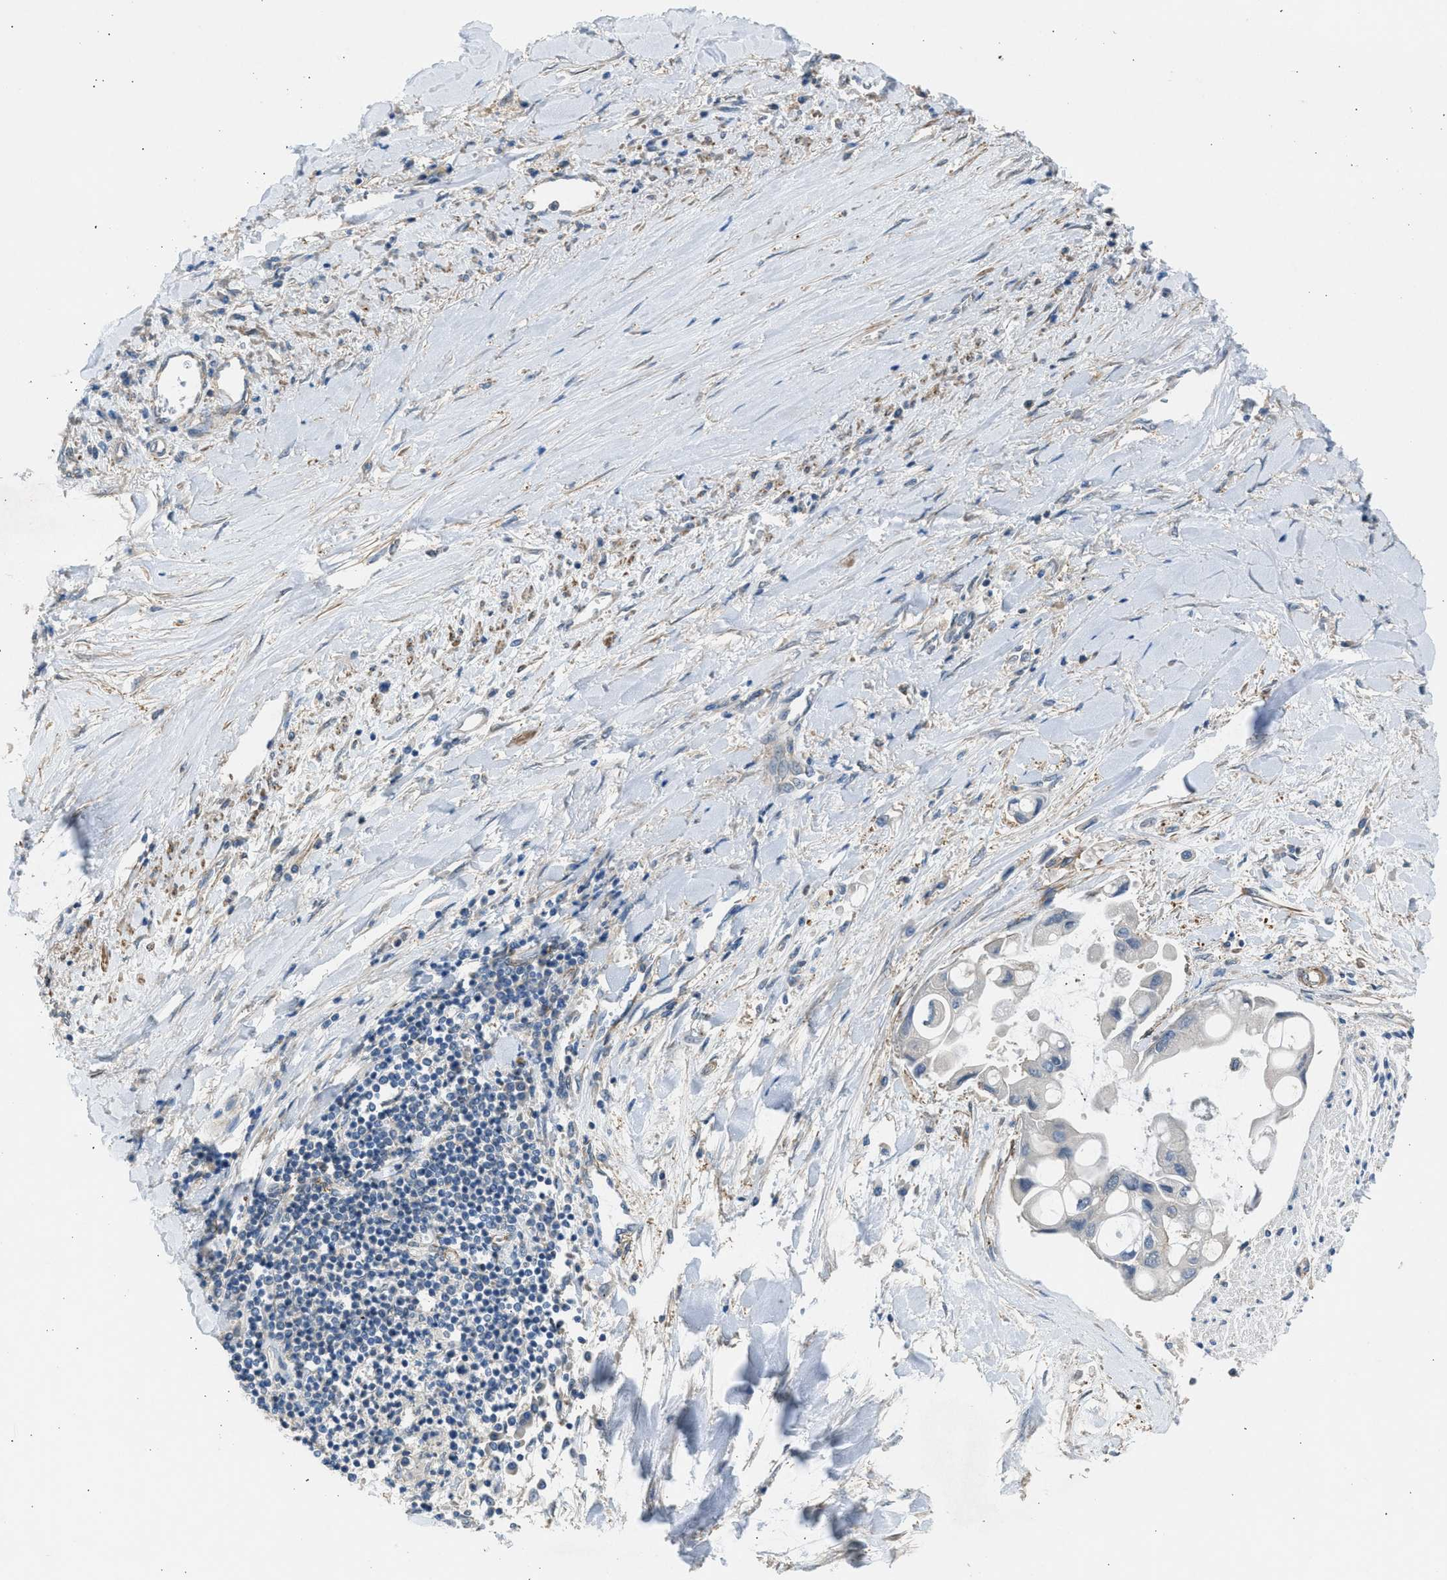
{"staining": {"intensity": "negative", "quantity": "none", "location": "none"}, "tissue": "liver cancer", "cell_type": "Tumor cells", "image_type": "cancer", "snomed": [{"axis": "morphology", "description": "Cholangiocarcinoma"}, {"axis": "topography", "description": "Liver"}], "caption": "The micrograph shows no significant staining in tumor cells of liver cancer.", "gene": "PCNX3", "patient": {"sex": "male", "age": 50}}